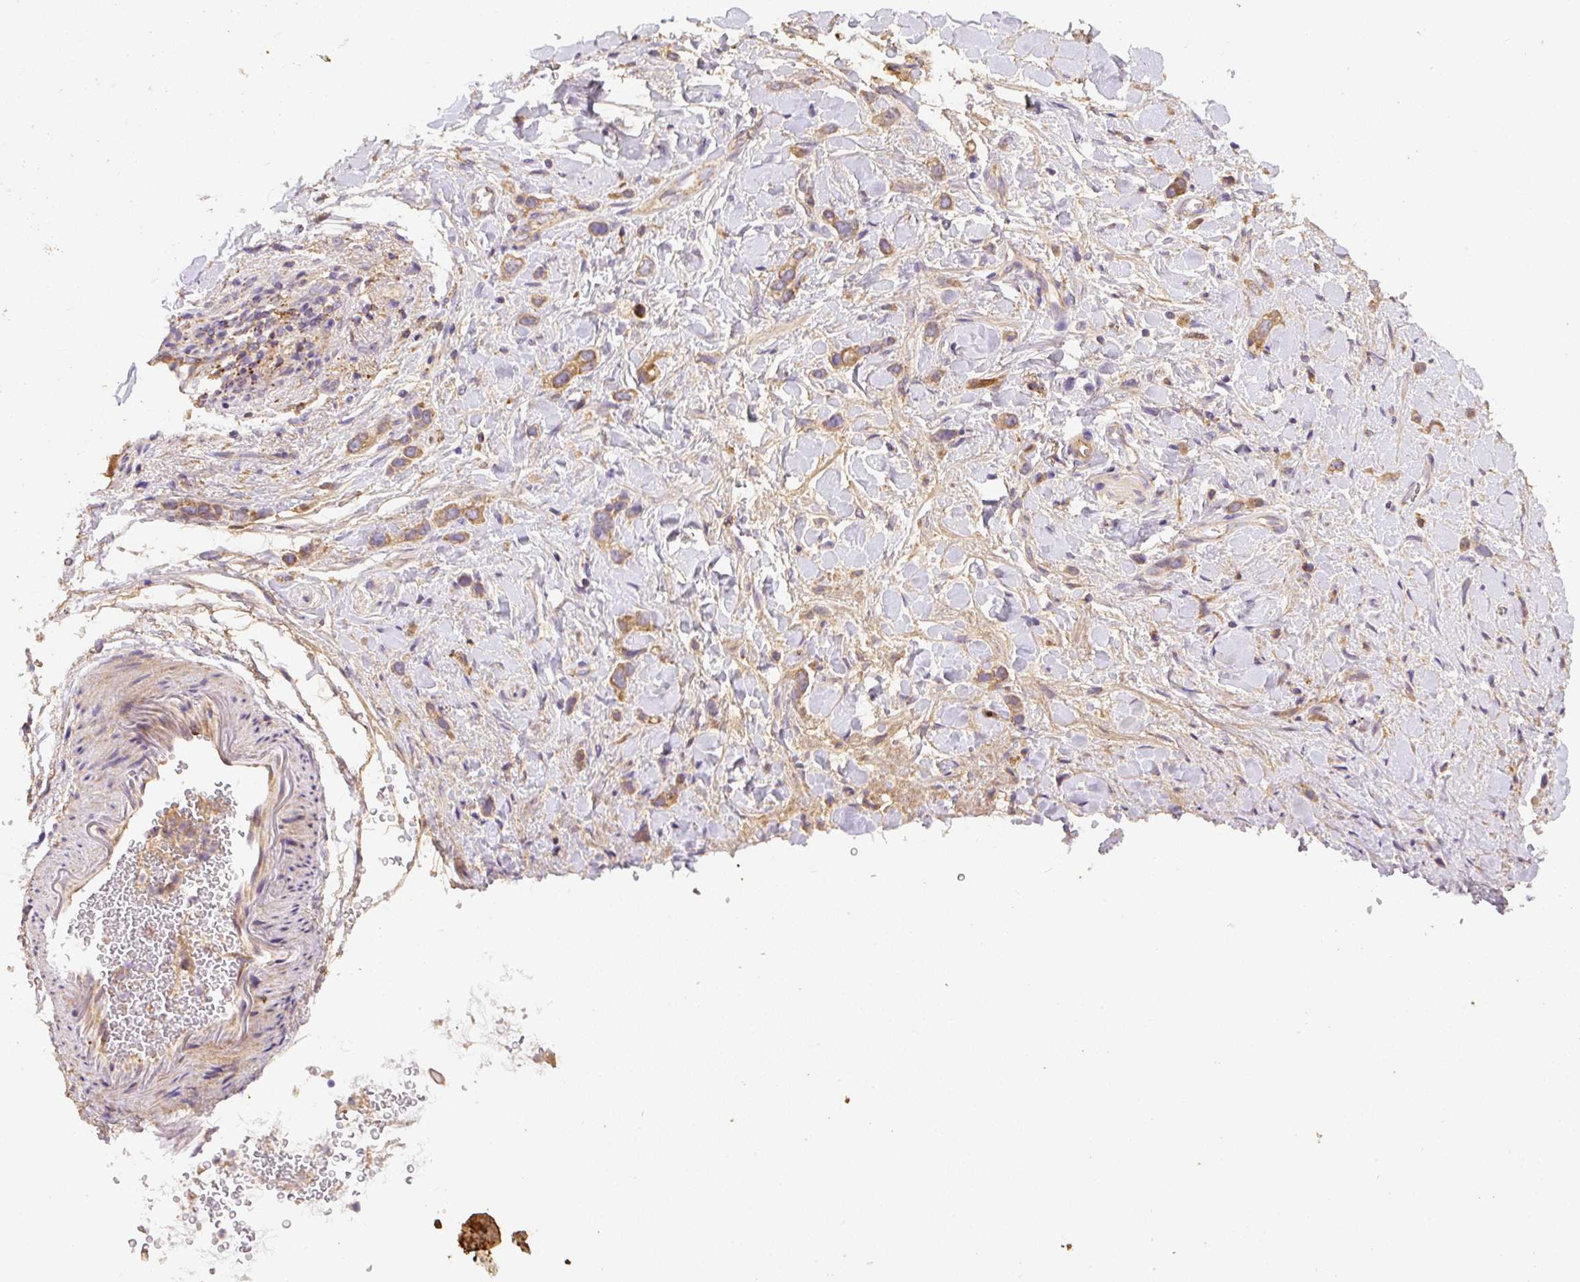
{"staining": {"intensity": "moderate", "quantity": "25%-75%", "location": "cytoplasmic/membranous"}, "tissue": "stomach cancer", "cell_type": "Tumor cells", "image_type": "cancer", "snomed": [{"axis": "morphology", "description": "Adenocarcinoma, NOS"}, {"axis": "topography", "description": "Stomach"}], "caption": "Stomach adenocarcinoma stained for a protein (brown) demonstrates moderate cytoplasmic/membranous positive staining in approximately 25%-75% of tumor cells.", "gene": "DAPK1", "patient": {"sex": "female", "age": 65}}